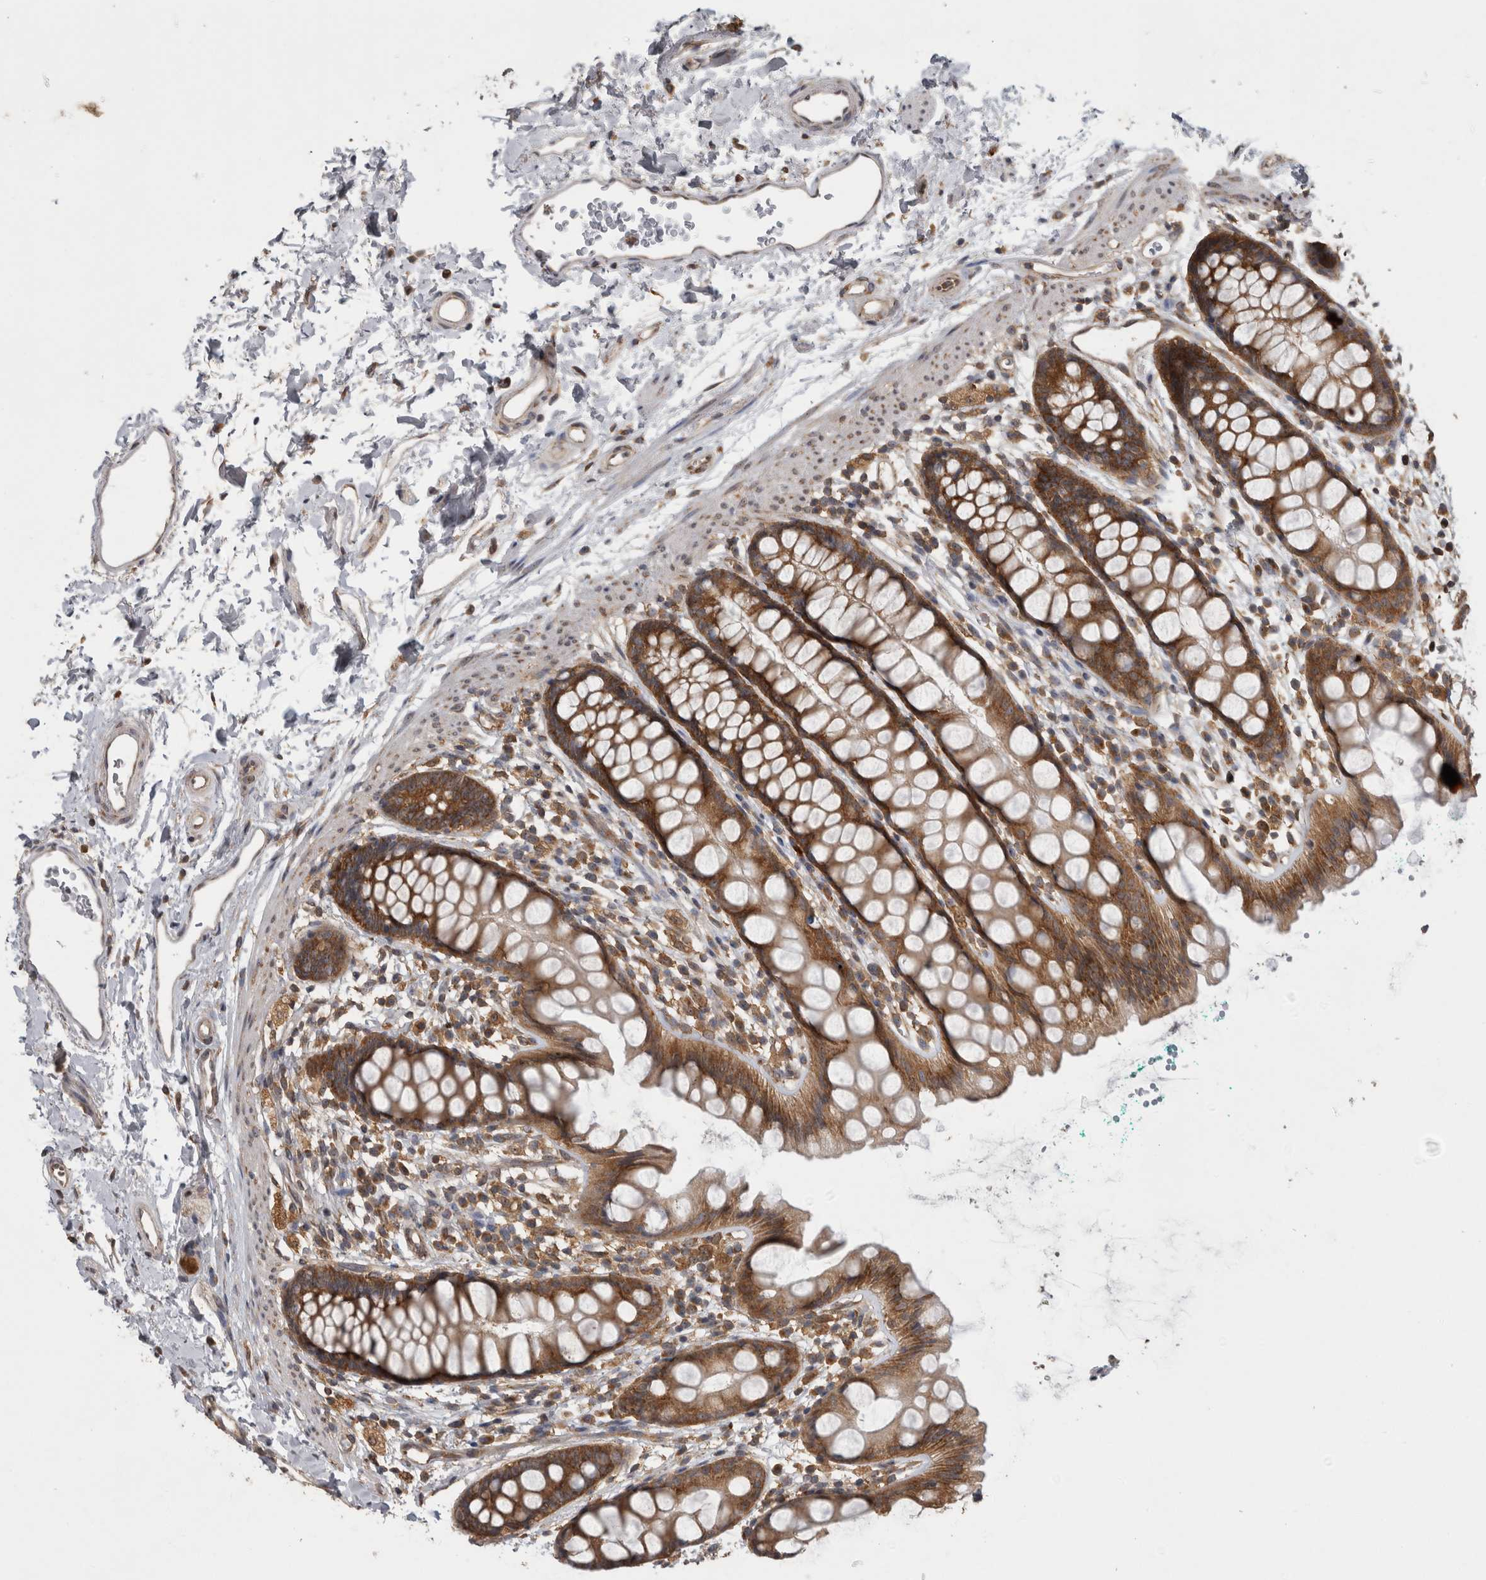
{"staining": {"intensity": "strong", "quantity": ">75%", "location": "cytoplasmic/membranous"}, "tissue": "rectum", "cell_type": "Glandular cells", "image_type": "normal", "snomed": [{"axis": "morphology", "description": "Normal tissue, NOS"}, {"axis": "topography", "description": "Rectum"}], "caption": "Glandular cells show high levels of strong cytoplasmic/membranous positivity in about >75% of cells in unremarkable human rectum.", "gene": "ATXN2", "patient": {"sex": "female", "age": 65}}